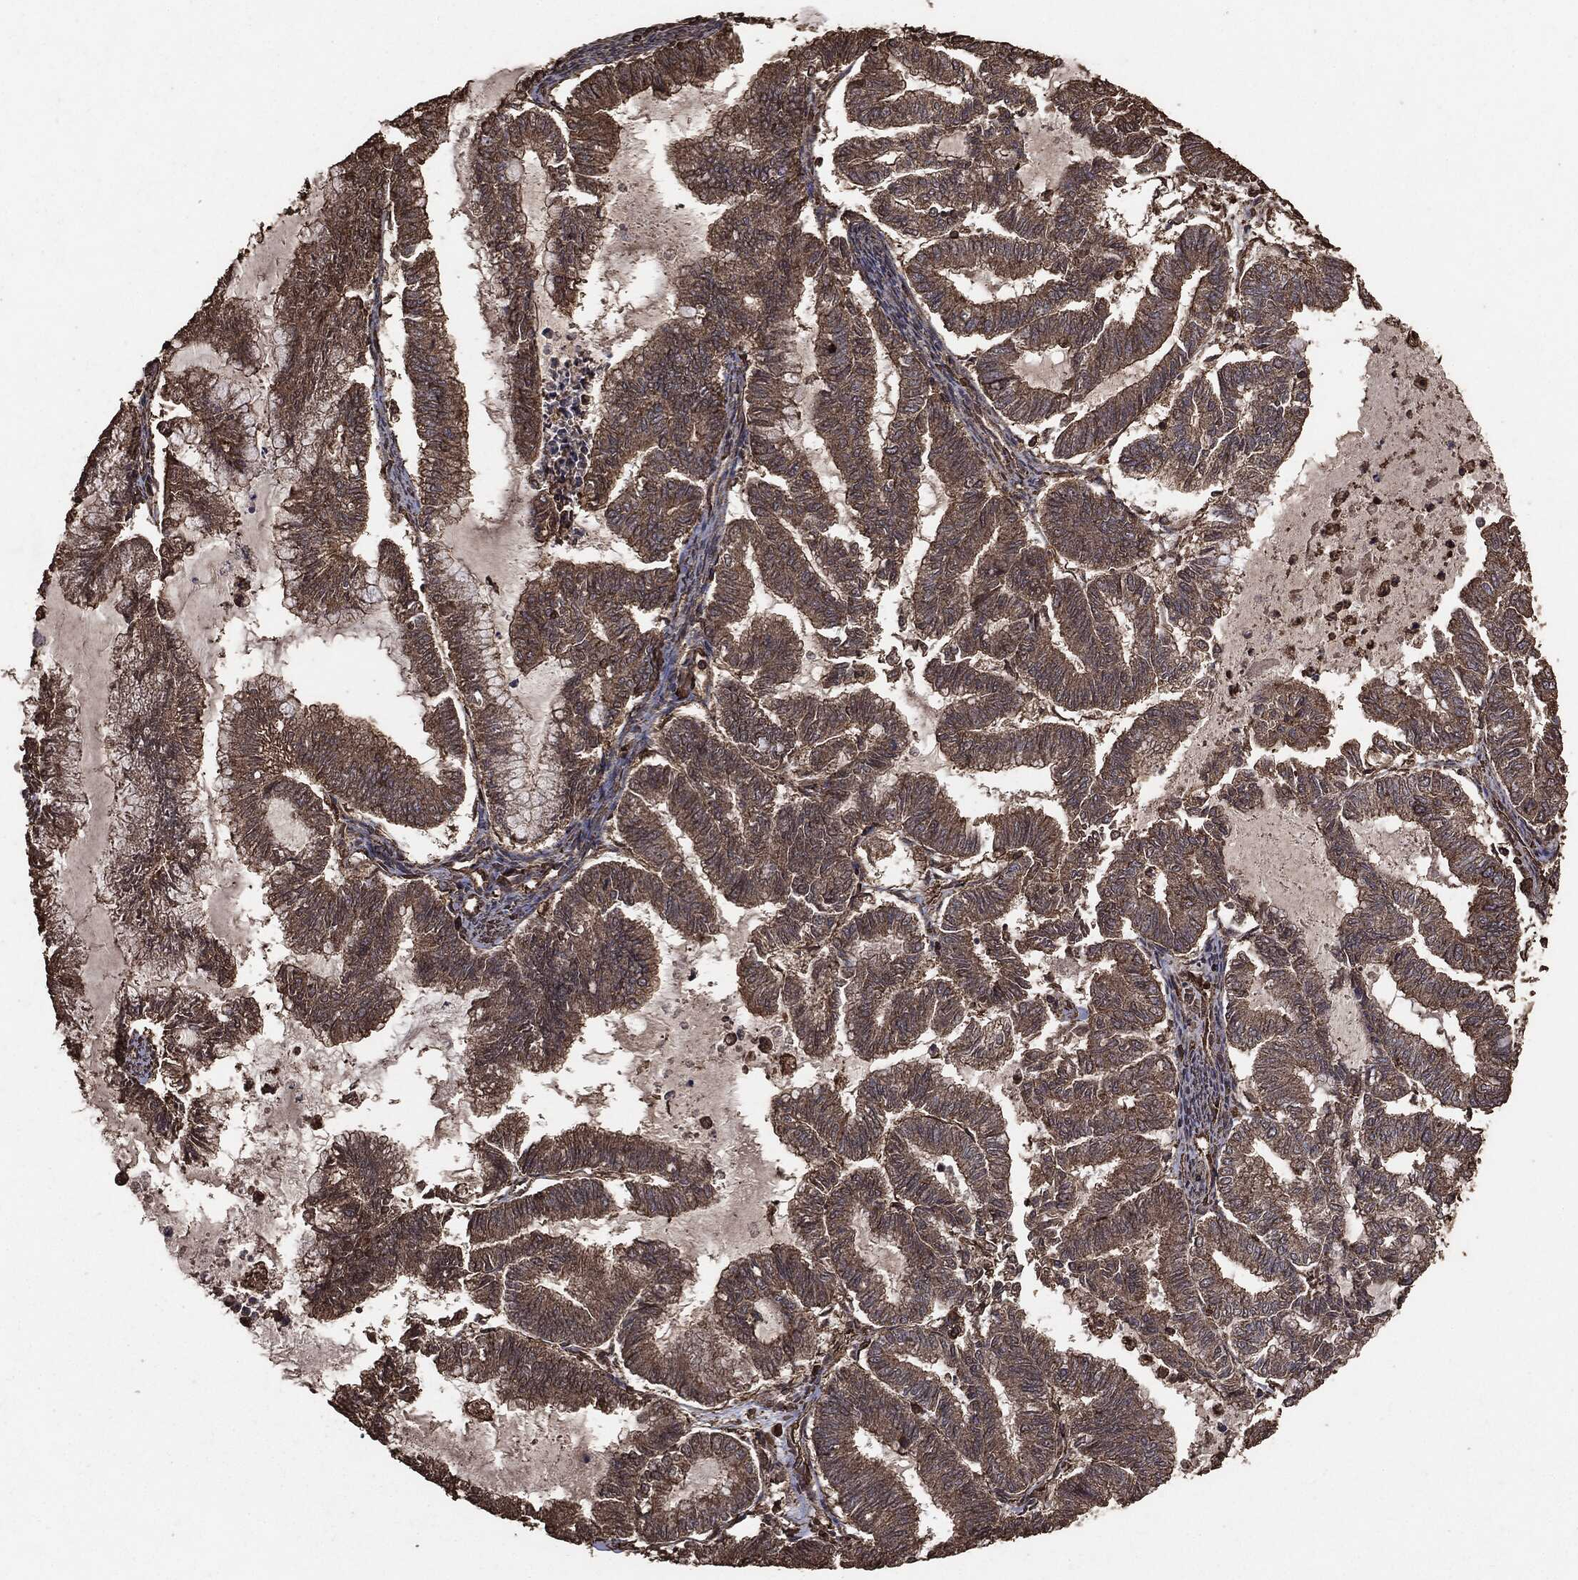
{"staining": {"intensity": "moderate", "quantity": ">75%", "location": "cytoplasmic/membranous"}, "tissue": "endometrial cancer", "cell_type": "Tumor cells", "image_type": "cancer", "snomed": [{"axis": "morphology", "description": "Adenocarcinoma, NOS"}, {"axis": "topography", "description": "Endometrium"}], "caption": "Immunohistochemistry (IHC) photomicrograph of neoplastic tissue: human adenocarcinoma (endometrial) stained using IHC exhibits medium levels of moderate protein expression localized specifically in the cytoplasmic/membranous of tumor cells, appearing as a cytoplasmic/membranous brown color.", "gene": "MTOR", "patient": {"sex": "female", "age": 79}}